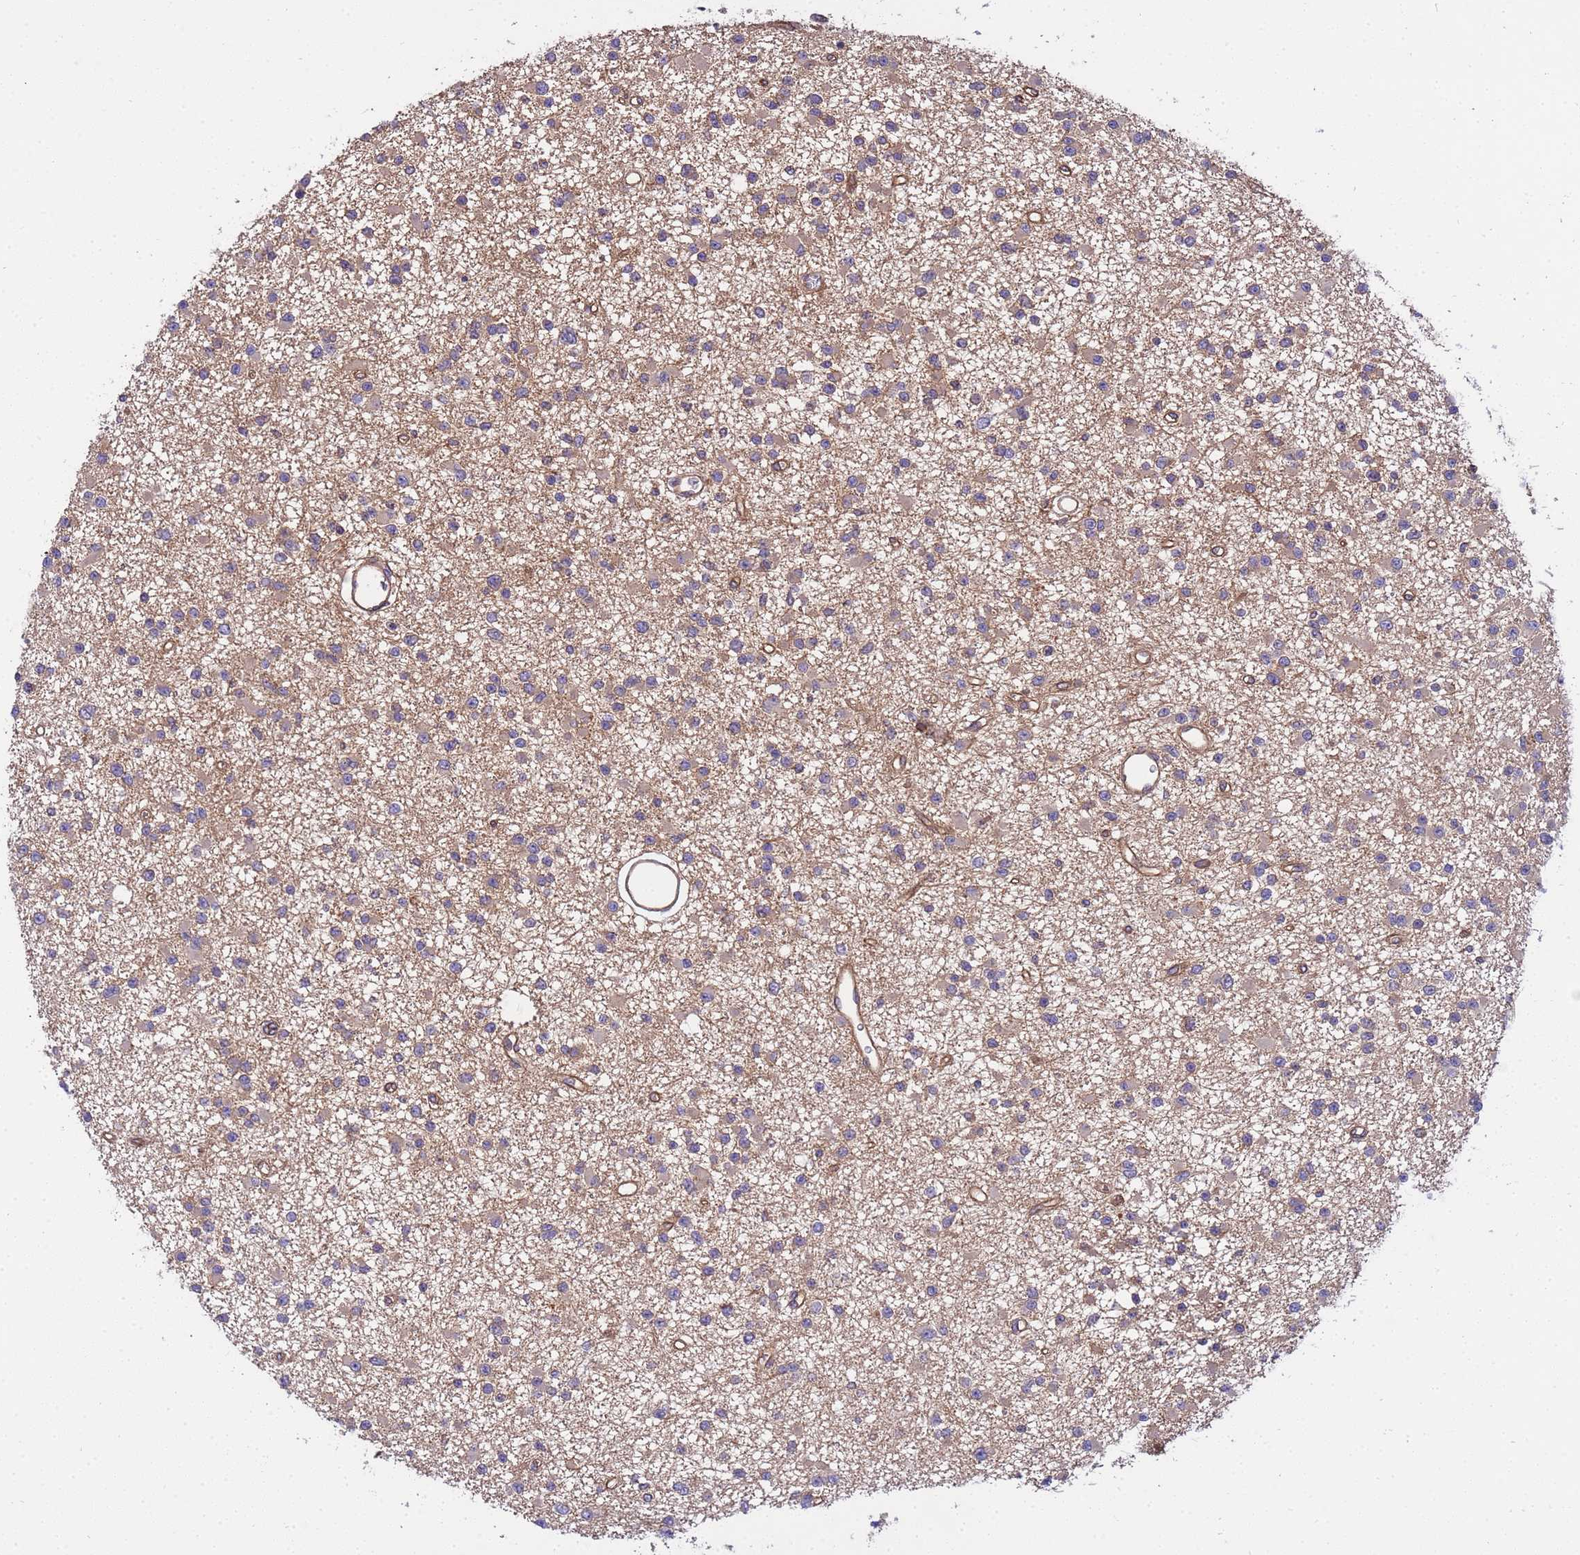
{"staining": {"intensity": "weak", "quantity": "25%-75%", "location": "cytoplasmic/membranous"}, "tissue": "glioma", "cell_type": "Tumor cells", "image_type": "cancer", "snomed": [{"axis": "morphology", "description": "Glioma, malignant, Low grade"}, {"axis": "topography", "description": "Brain"}], "caption": "Tumor cells reveal low levels of weak cytoplasmic/membranous expression in about 25%-75% of cells in malignant glioma (low-grade). Using DAB (brown) and hematoxylin (blue) stains, captured at high magnification using brightfield microscopy.", "gene": "SMCO3", "patient": {"sex": "female", "age": 22}}